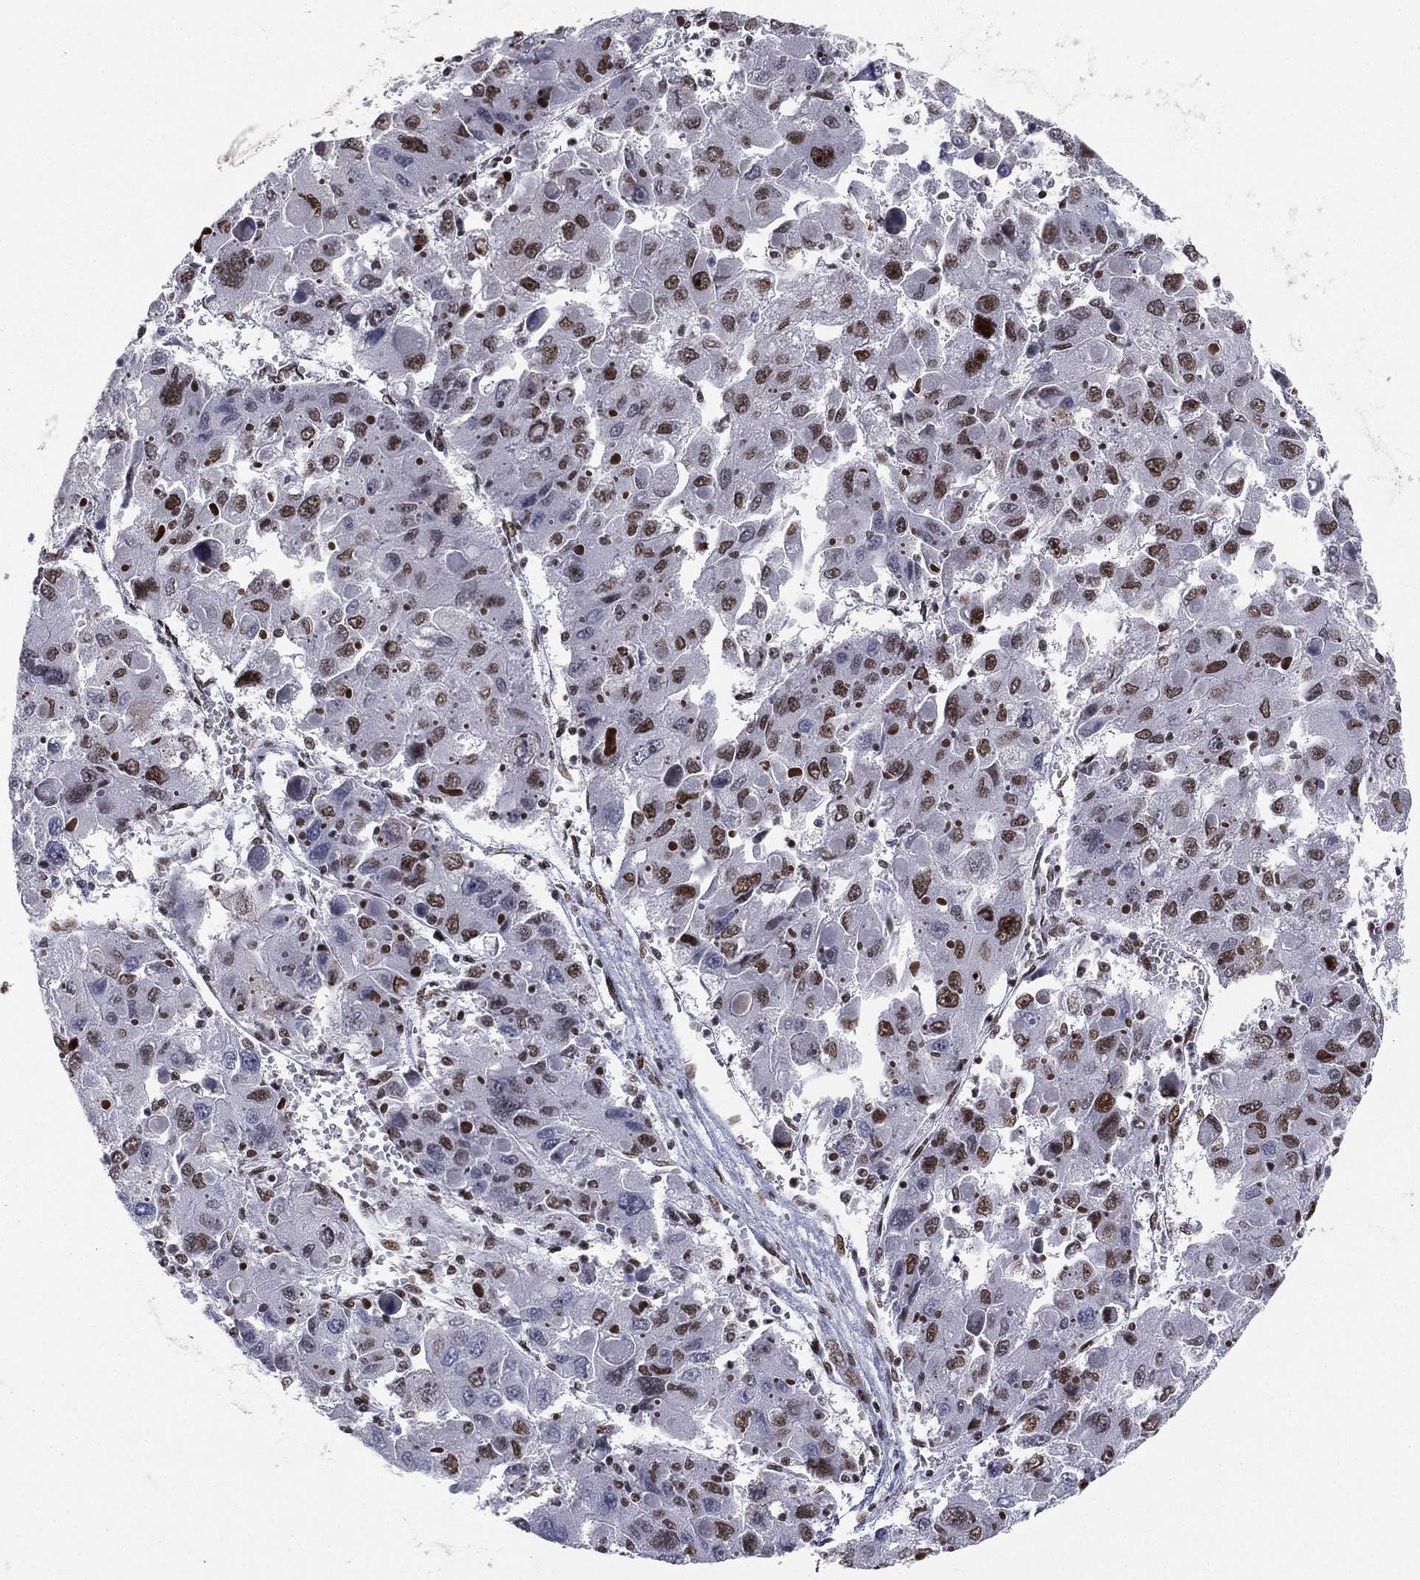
{"staining": {"intensity": "strong", "quantity": "<25%", "location": "nuclear"}, "tissue": "liver cancer", "cell_type": "Tumor cells", "image_type": "cancer", "snomed": [{"axis": "morphology", "description": "Carcinoma, Hepatocellular, NOS"}, {"axis": "topography", "description": "Liver"}], "caption": "IHC image of liver cancer stained for a protein (brown), which reveals medium levels of strong nuclear expression in approximately <25% of tumor cells.", "gene": "RTF1", "patient": {"sex": "female", "age": 41}}